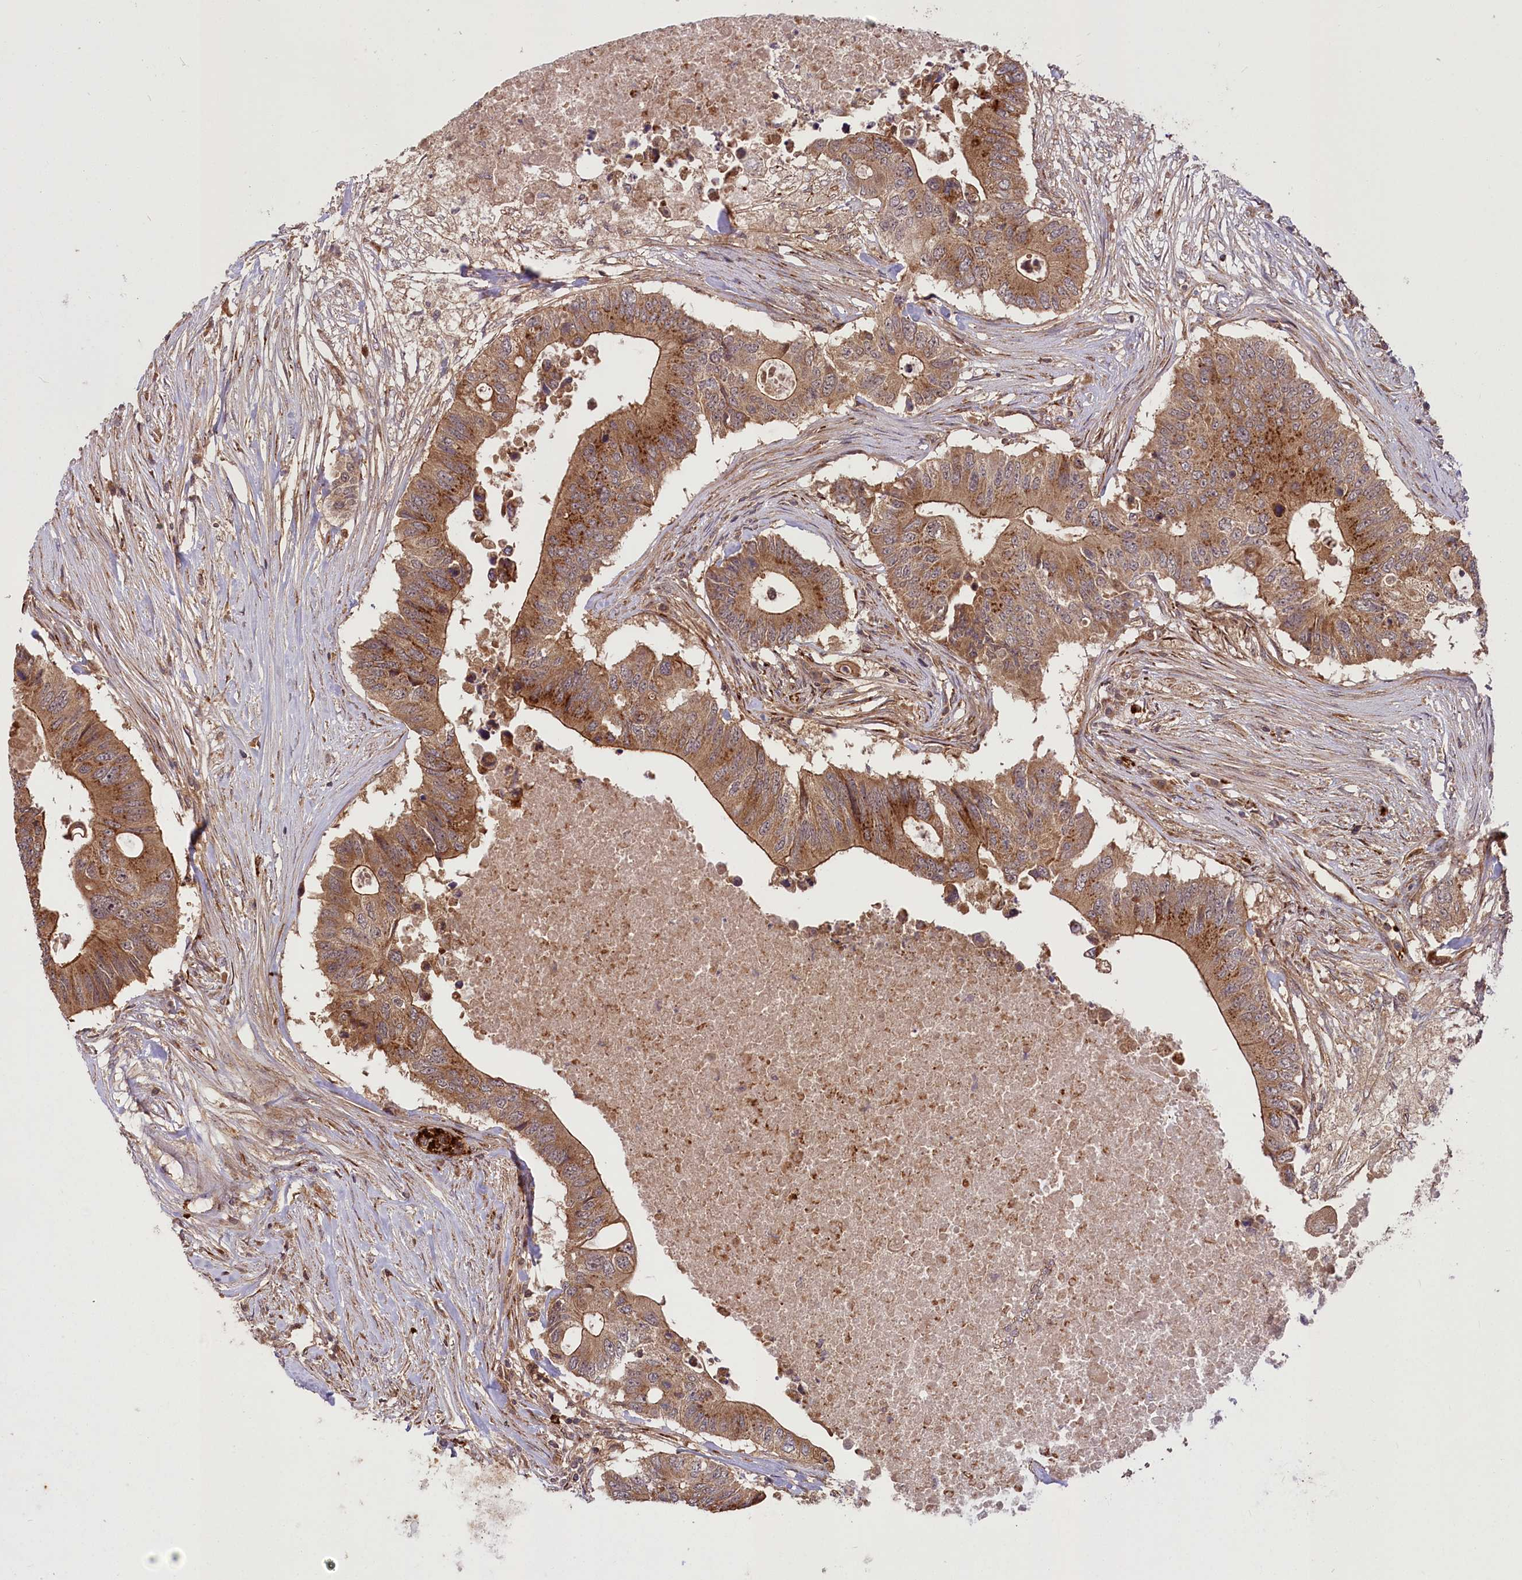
{"staining": {"intensity": "moderate", "quantity": ">75%", "location": "cytoplasmic/membranous"}, "tissue": "colorectal cancer", "cell_type": "Tumor cells", "image_type": "cancer", "snomed": [{"axis": "morphology", "description": "Adenocarcinoma, NOS"}, {"axis": "topography", "description": "Colon"}], "caption": "Immunohistochemistry micrograph of neoplastic tissue: human colorectal cancer stained using immunohistochemistry demonstrates medium levels of moderate protein expression localized specifically in the cytoplasmic/membranous of tumor cells, appearing as a cytoplasmic/membranous brown color.", "gene": "CARD19", "patient": {"sex": "male", "age": 71}}